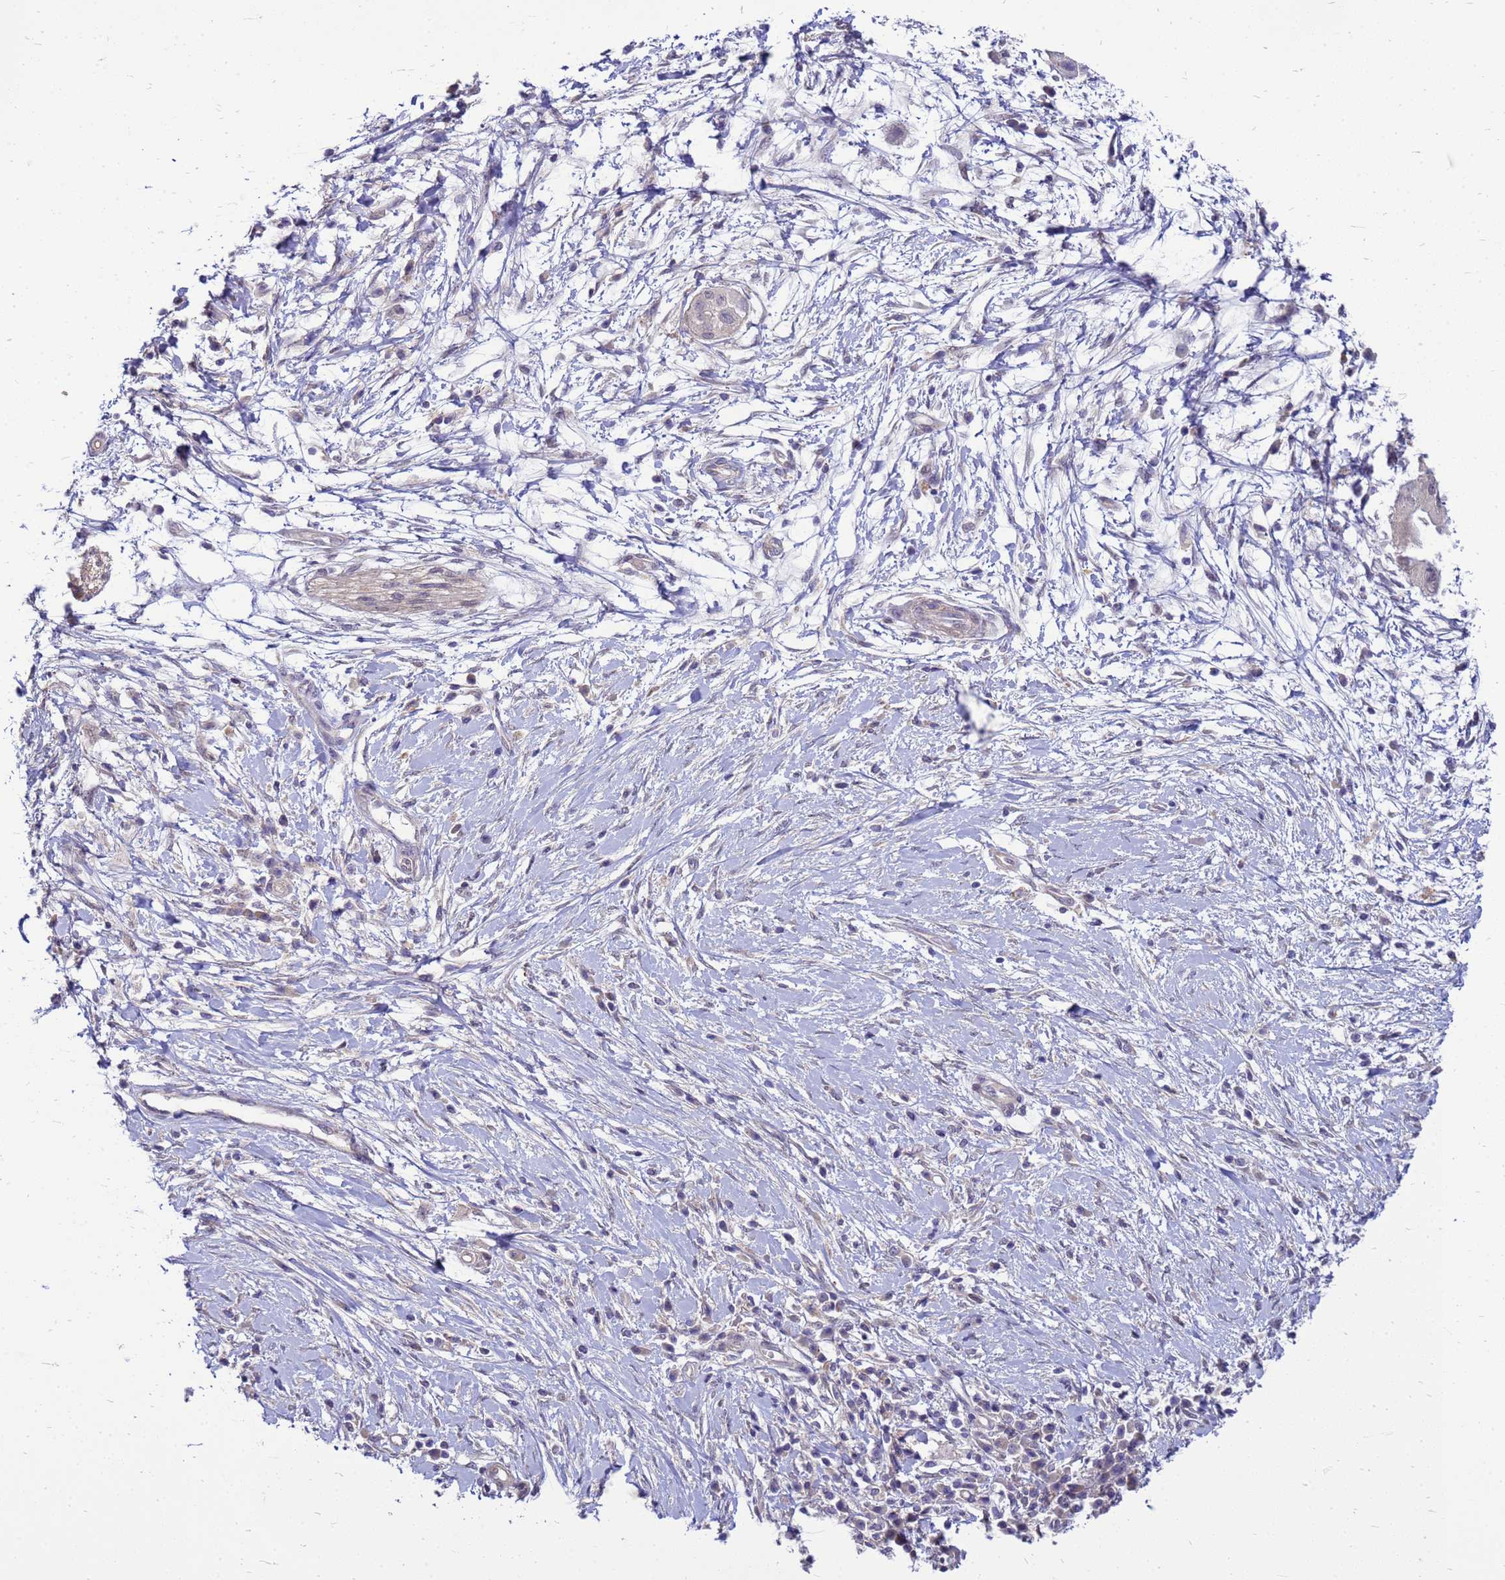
{"staining": {"intensity": "negative", "quantity": "none", "location": "none"}, "tissue": "pancreatic cancer", "cell_type": "Tumor cells", "image_type": "cancer", "snomed": [{"axis": "morphology", "description": "Adenocarcinoma, NOS"}, {"axis": "topography", "description": "Pancreas"}], "caption": "Immunohistochemistry (IHC) micrograph of neoplastic tissue: human pancreatic cancer stained with DAB reveals no significant protein staining in tumor cells.", "gene": "ENOPH1", "patient": {"sex": "male", "age": 68}}